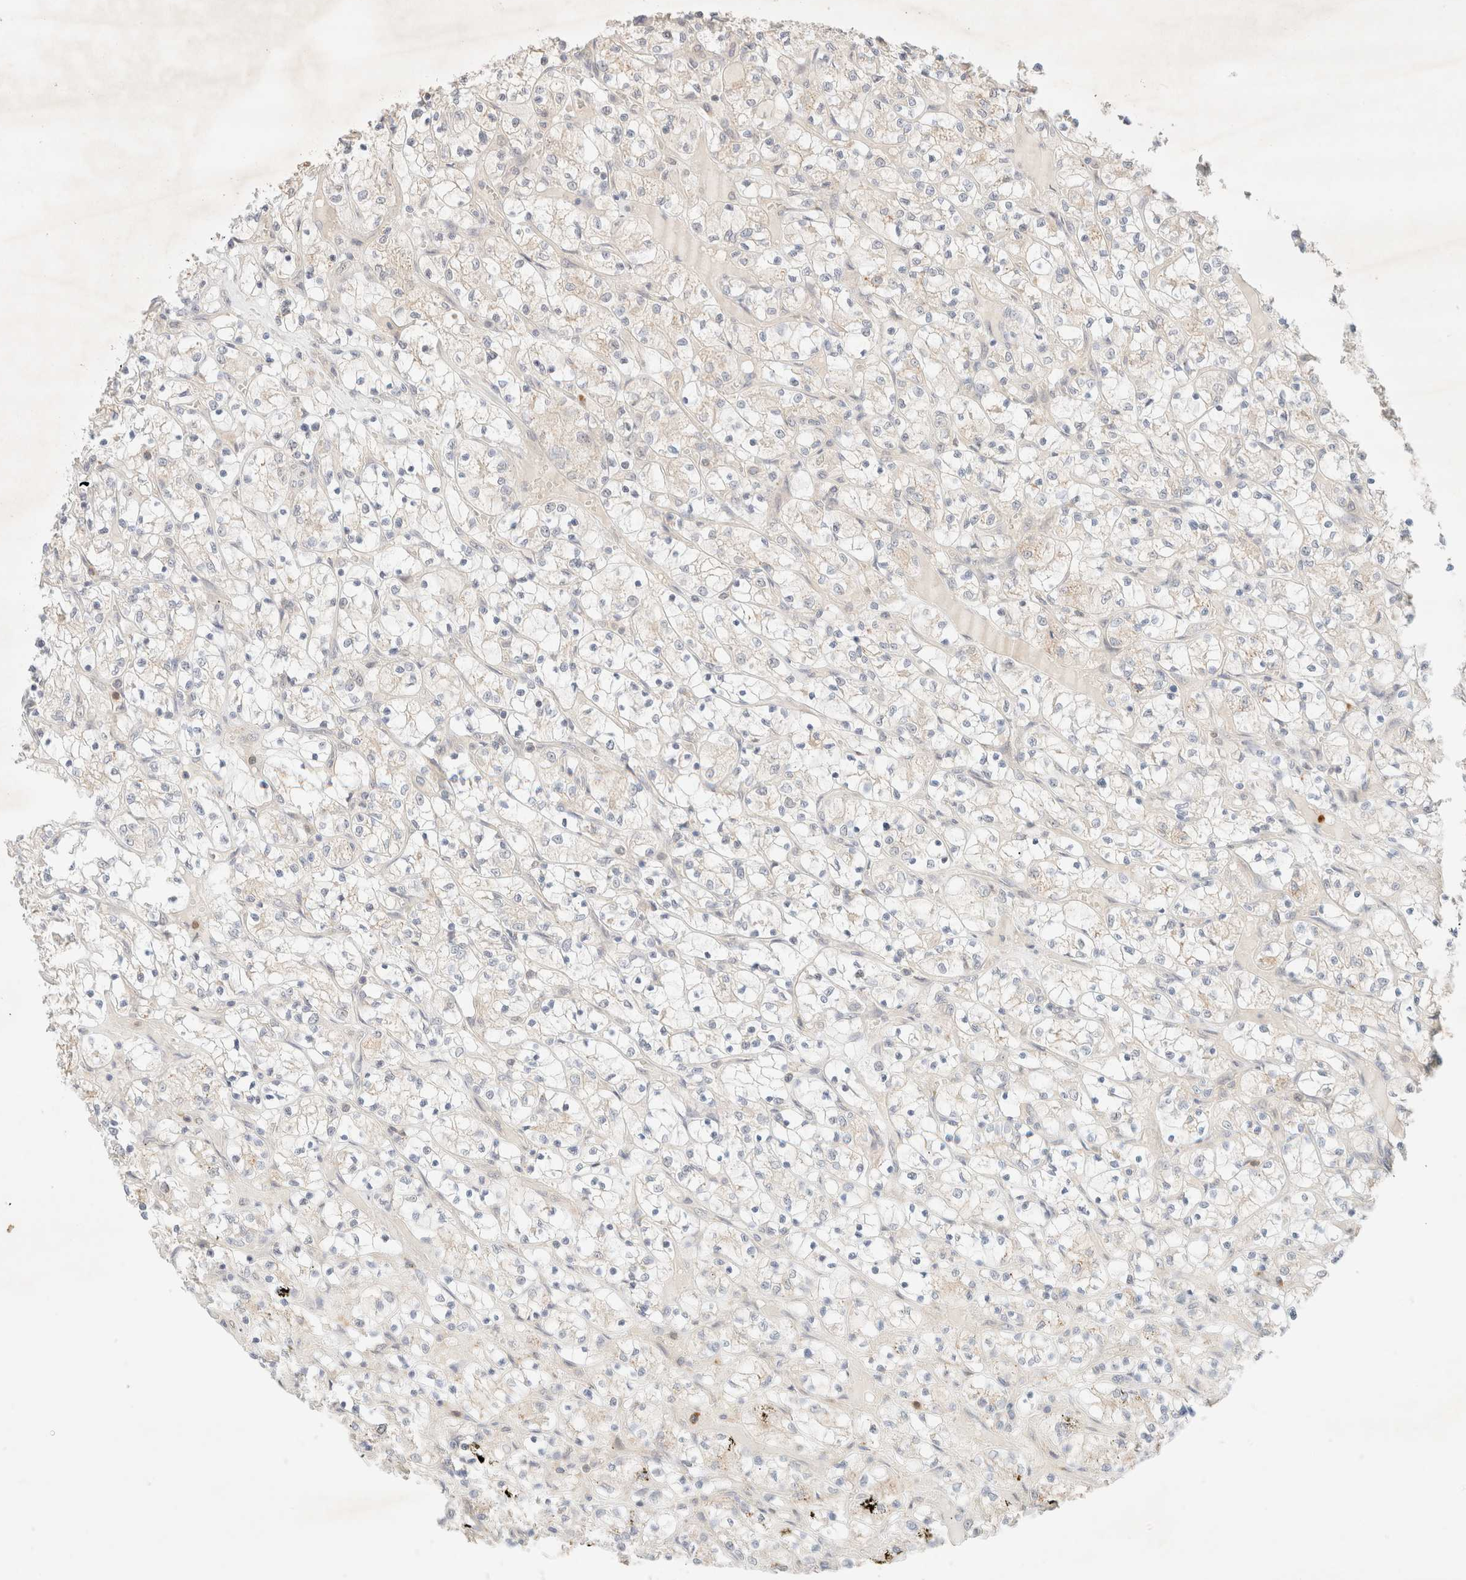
{"staining": {"intensity": "negative", "quantity": "none", "location": "none"}, "tissue": "renal cancer", "cell_type": "Tumor cells", "image_type": "cancer", "snomed": [{"axis": "morphology", "description": "Adenocarcinoma, NOS"}, {"axis": "topography", "description": "Kidney"}], "caption": "IHC micrograph of renal adenocarcinoma stained for a protein (brown), which displays no staining in tumor cells.", "gene": "SGSM2", "patient": {"sex": "female", "age": 69}}